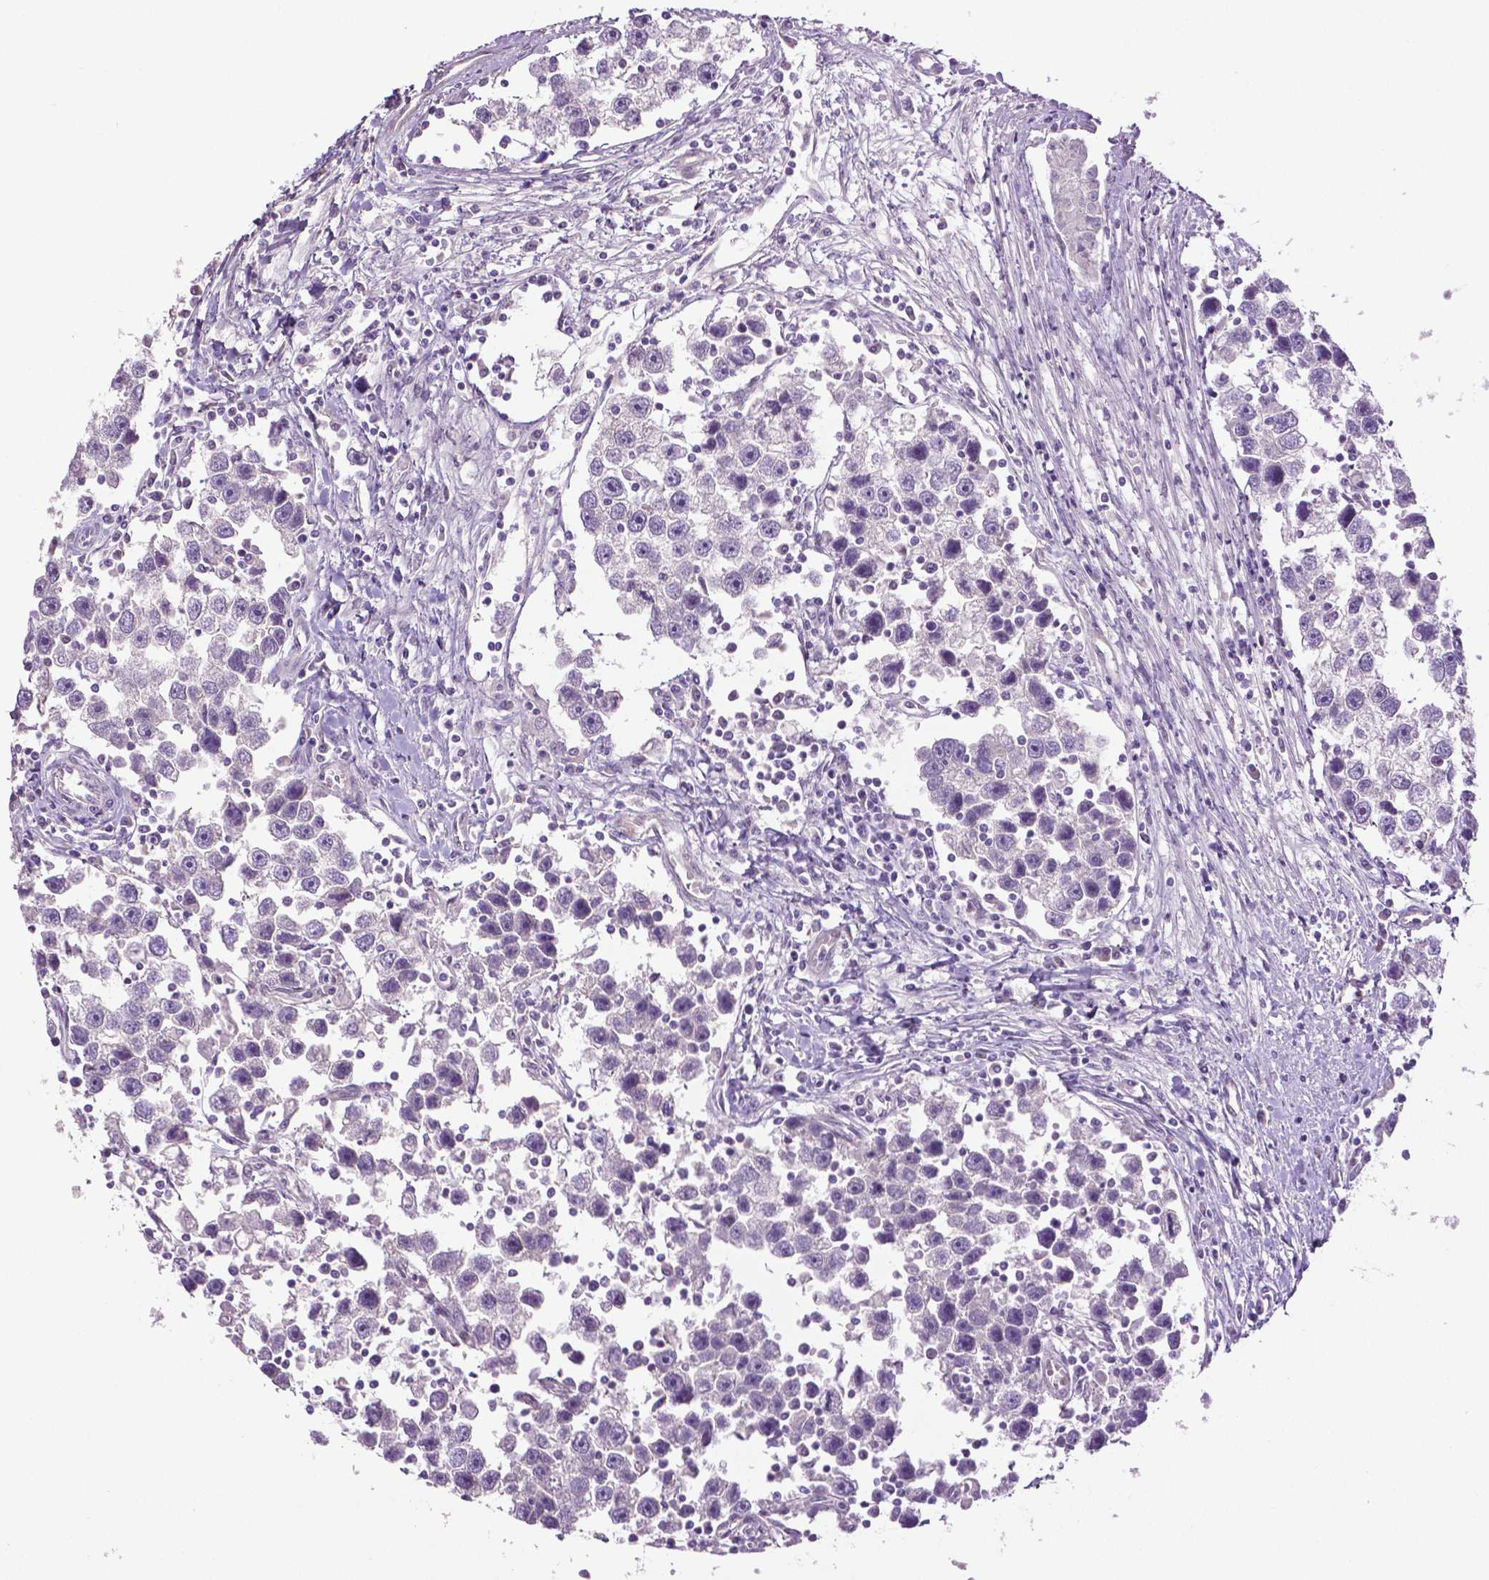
{"staining": {"intensity": "negative", "quantity": "none", "location": "none"}, "tissue": "testis cancer", "cell_type": "Tumor cells", "image_type": "cancer", "snomed": [{"axis": "morphology", "description": "Seminoma, NOS"}, {"axis": "topography", "description": "Testis"}], "caption": "High magnification brightfield microscopy of testis cancer stained with DAB (3,3'-diaminobenzidine) (brown) and counterstained with hematoxylin (blue): tumor cells show no significant positivity.", "gene": "PTPN5", "patient": {"sex": "male", "age": 30}}